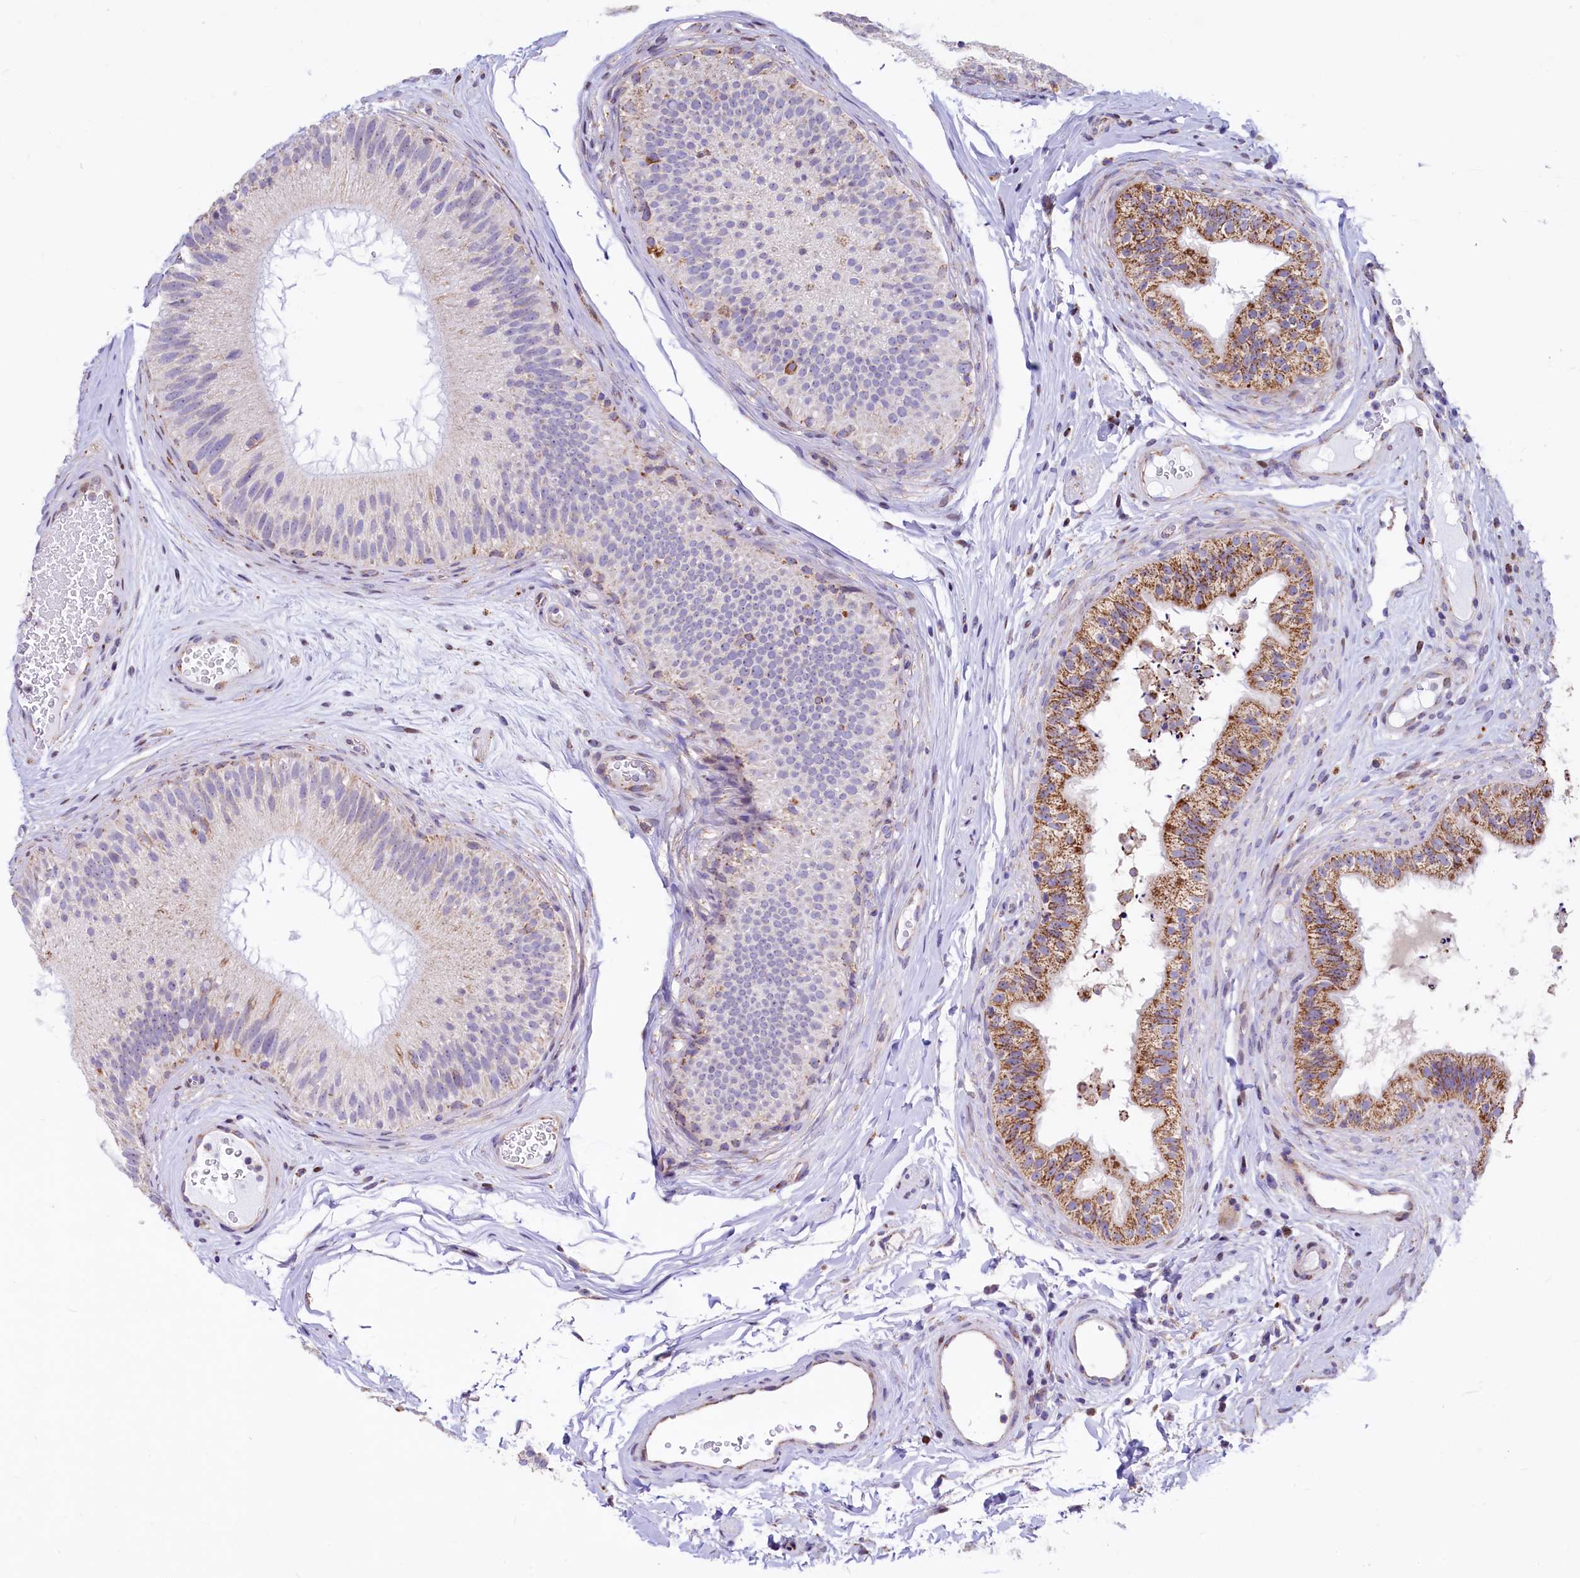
{"staining": {"intensity": "moderate", "quantity": "25%-75%", "location": "cytoplasmic/membranous"}, "tissue": "epididymis", "cell_type": "Glandular cells", "image_type": "normal", "snomed": [{"axis": "morphology", "description": "Normal tissue, NOS"}, {"axis": "topography", "description": "Epididymis"}], "caption": "Moderate cytoplasmic/membranous protein expression is appreciated in about 25%-75% of glandular cells in epididymis.", "gene": "VWCE", "patient": {"sex": "male", "age": 45}}